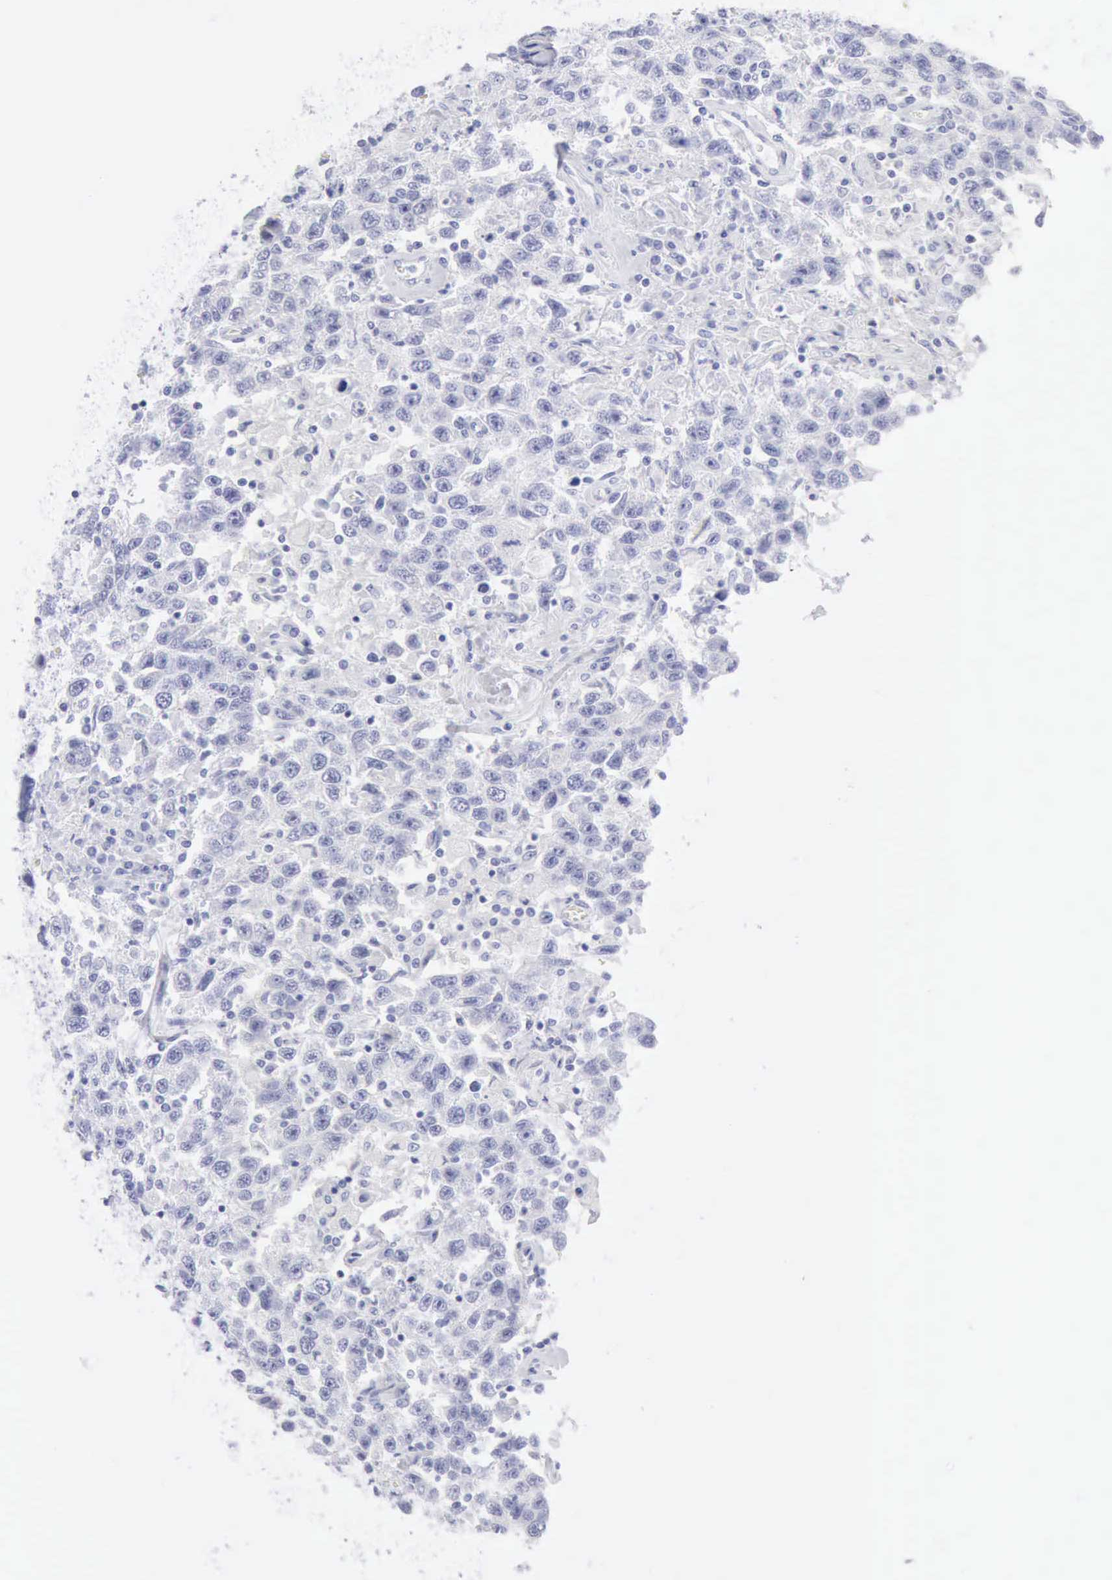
{"staining": {"intensity": "negative", "quantity": "none", "location": "none"}, "tissue": "testis cancer", "cell_type": "Tumor cells", "image_type": "cancer", "snomed": [{"axis": "morphology", "description": "Seminoma, NOS"}, {"axis": "topography", "description": "Testis"}], "caption": "Immunohistochemical staining of human seminoma (testis) demonstrates no significant expression in tumor cells.", "gene": "KRT5", "patient": {"sex": "male", "age": 41}}